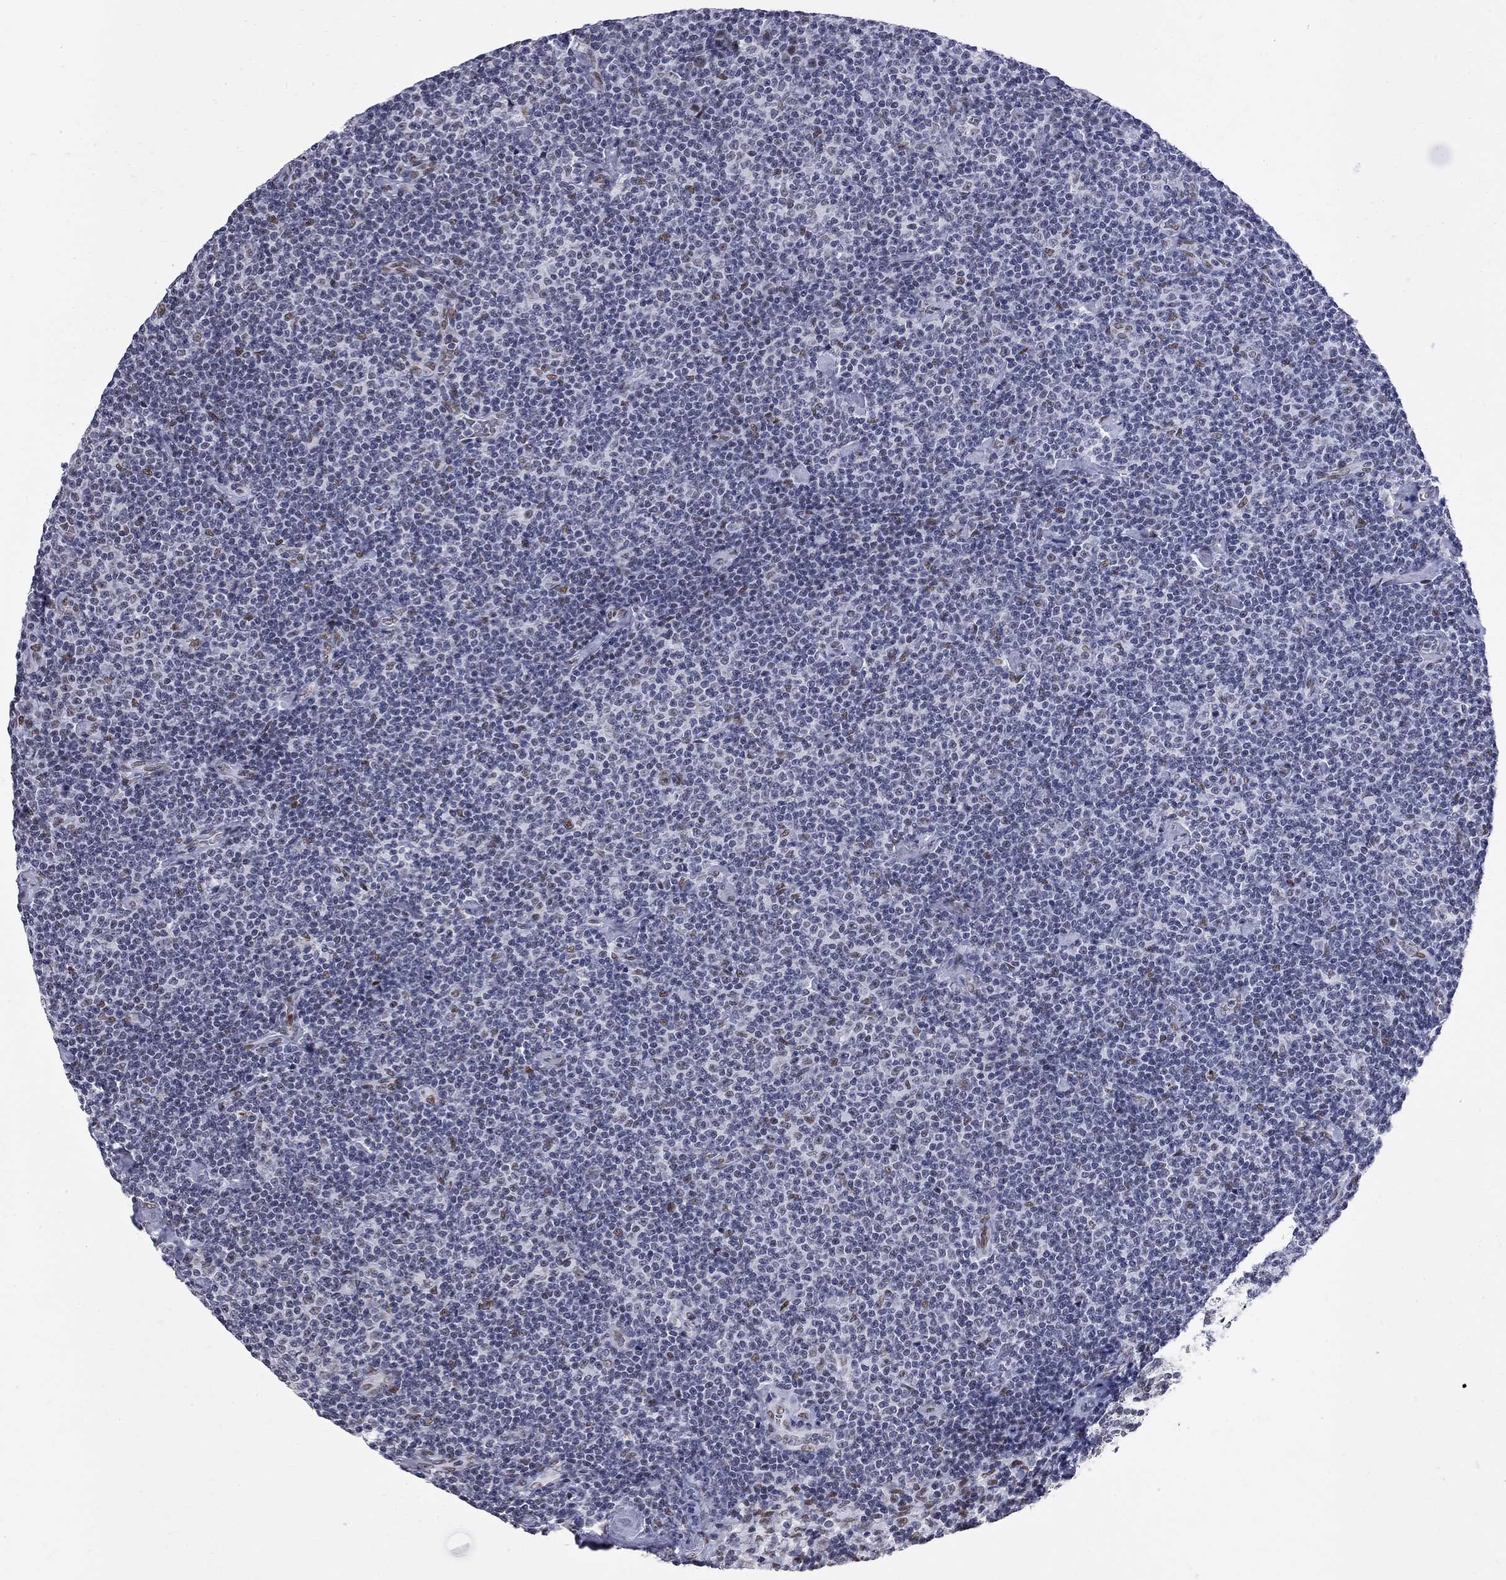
{"staining": {"intensity": "negative", "quantity": "none", "location": "none"}, "tissue": "lymphoma", "cell_type": "Tumor cells", "image_type": "cancer", "snomed": [{"axis": "morphology", "description": "Malignant lymphoma, non-Hodgkin's type, Low grade"}, {"axis": "topography", "description": "Lymph node"}], "caption": "A high-resolution photomicrograph shows immunohistochemistry (IHC) staining of malignant lymphoma, non-Hodgkin's type (low-grade), which exhibits no significant staining in tumor cells.", "gene": "ZBTB47", "patient": {"sex": "male", "age": 81}}